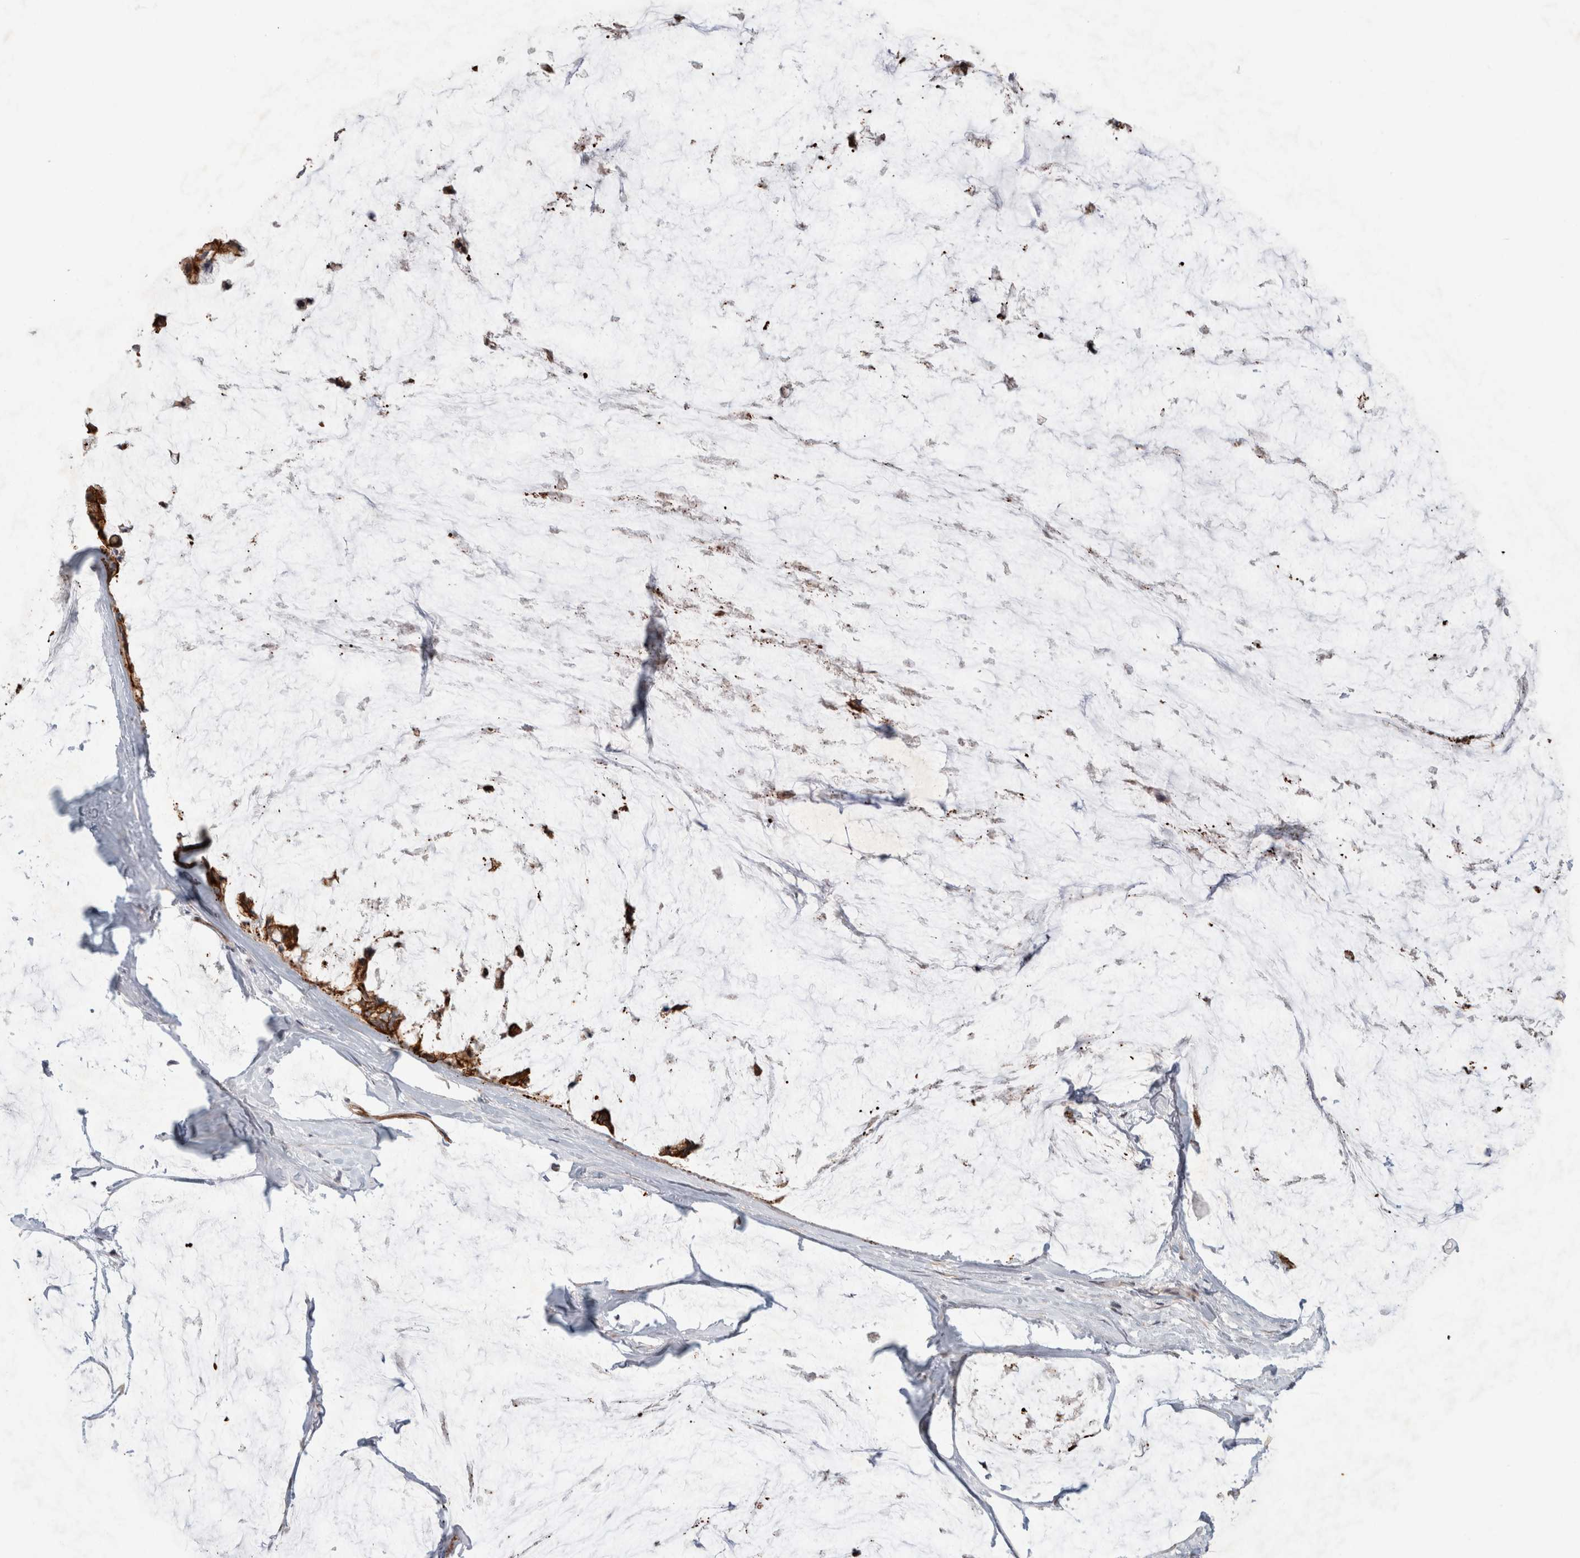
{"staining": {"intensity": "strong", "quantity": ">75%", "location": "cytoplasmic/membranous"}, "tissue": "ovarian cancer", "cell_type": "Tumor cells", "image_type": "cancer", "snomed": [{"axis": "morphology", "description": "Cystadenocarcinoma, mucinous, NOS"}, {"axis": "topography", "description": "Ovary"}], "caption": "Mucinous cystadenocarcinoma (ovarian) stained for a protein reveals strong cytoplasmic/membranous positivity in tumor cells.", "gene": "CRISPLD1", "patient": {"sex": "female", "age": 39}}